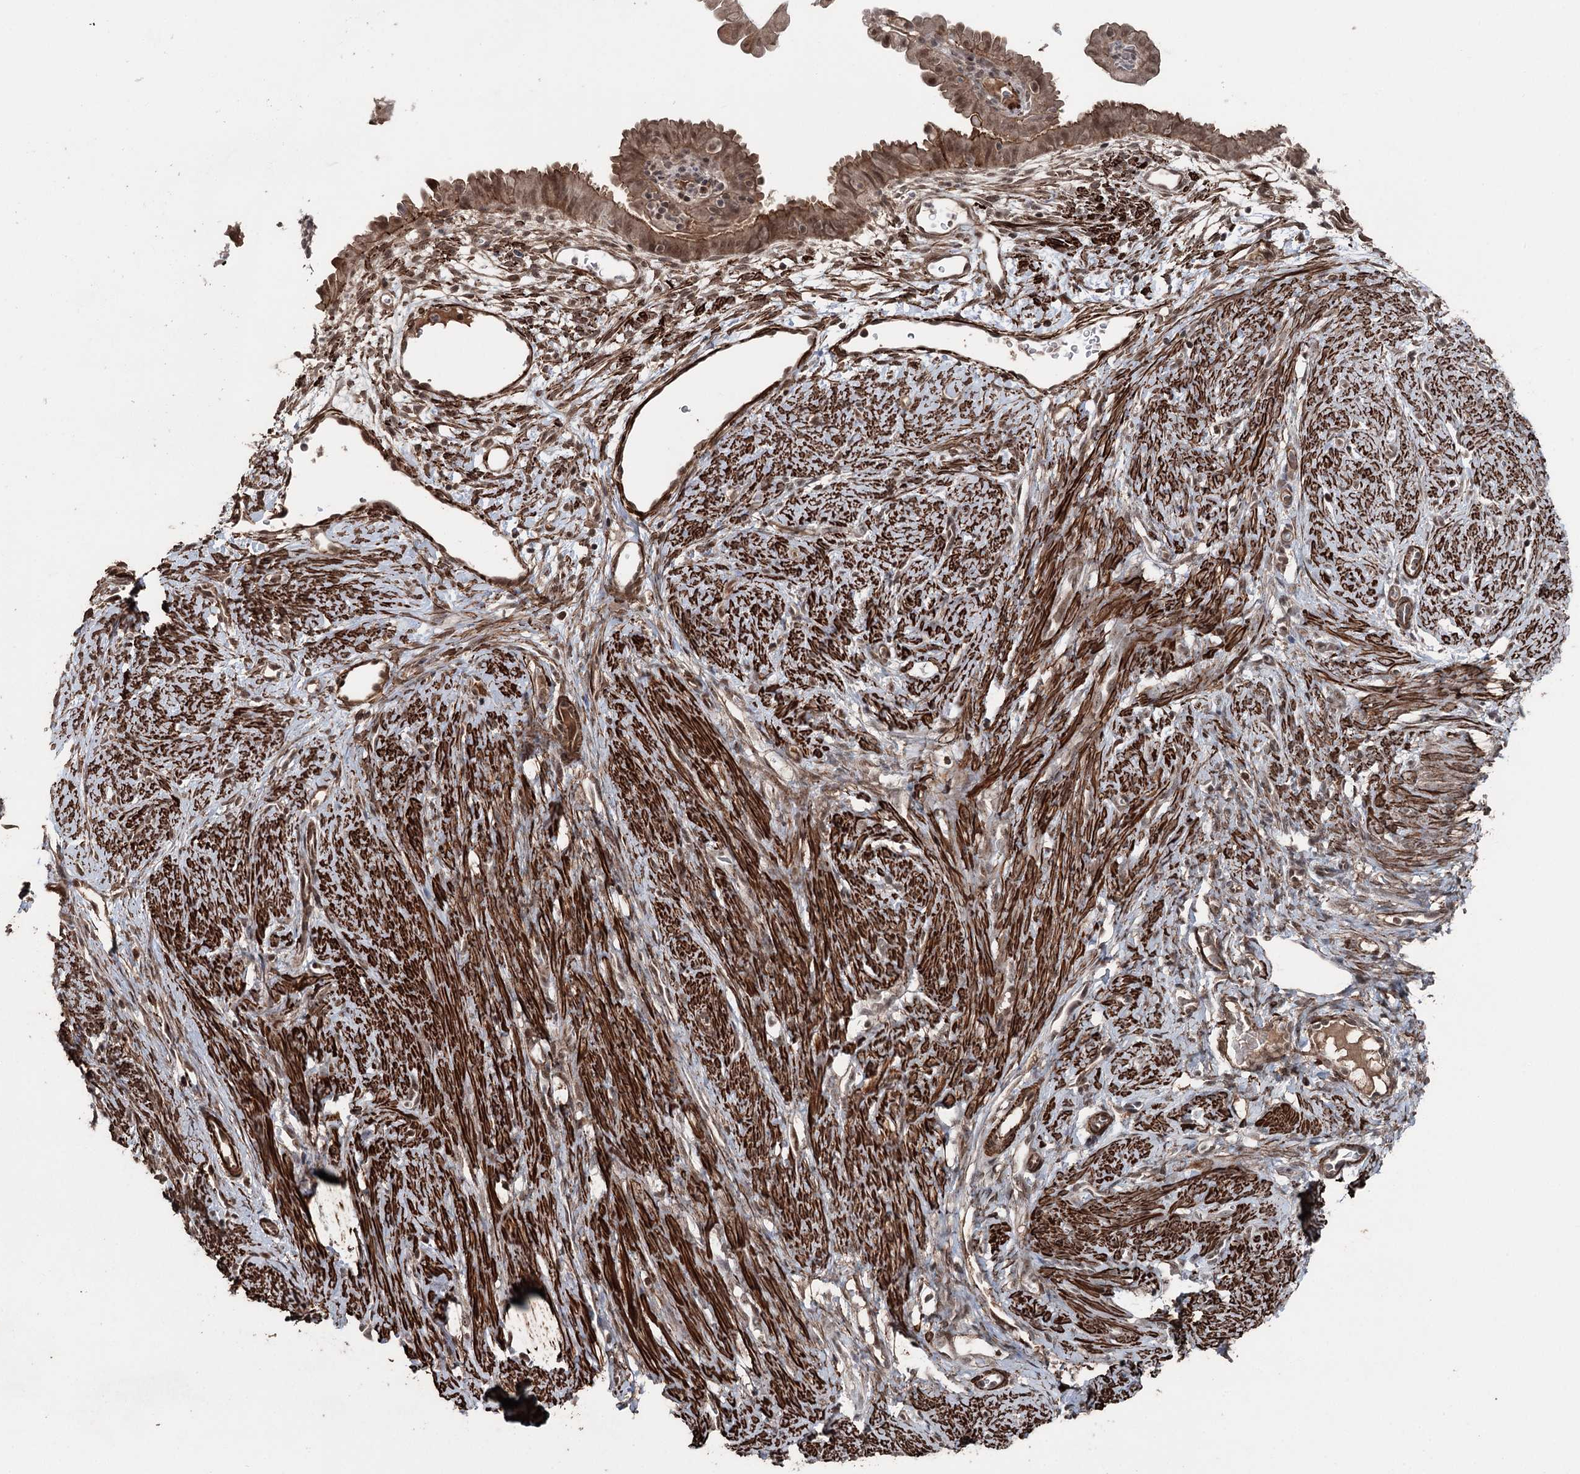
{"staining": {"intensity": "moderate", "quantity": "25%-75%", "location": "cytoplasmic/membranous,nuclear"}, "tissue": "endometrial cancer", "cell_type": "Tumor cells", "image_type": "cancer", "snomed": [{"axis": "morphology", "description": "Adenocarcinoma, NOS"}, {"axis": "topography", "description": "Endometrium"}], "caption": "This micrograph exhibits IHC staining of human adenocarcinoma (endometrial), with medium moderate cytoplasmic/membranous and nuclear positivity in approximately 25%-75% of tumor cells.", "gene": "CCDC82", "patient": {"sex": "female", "age": 51}}